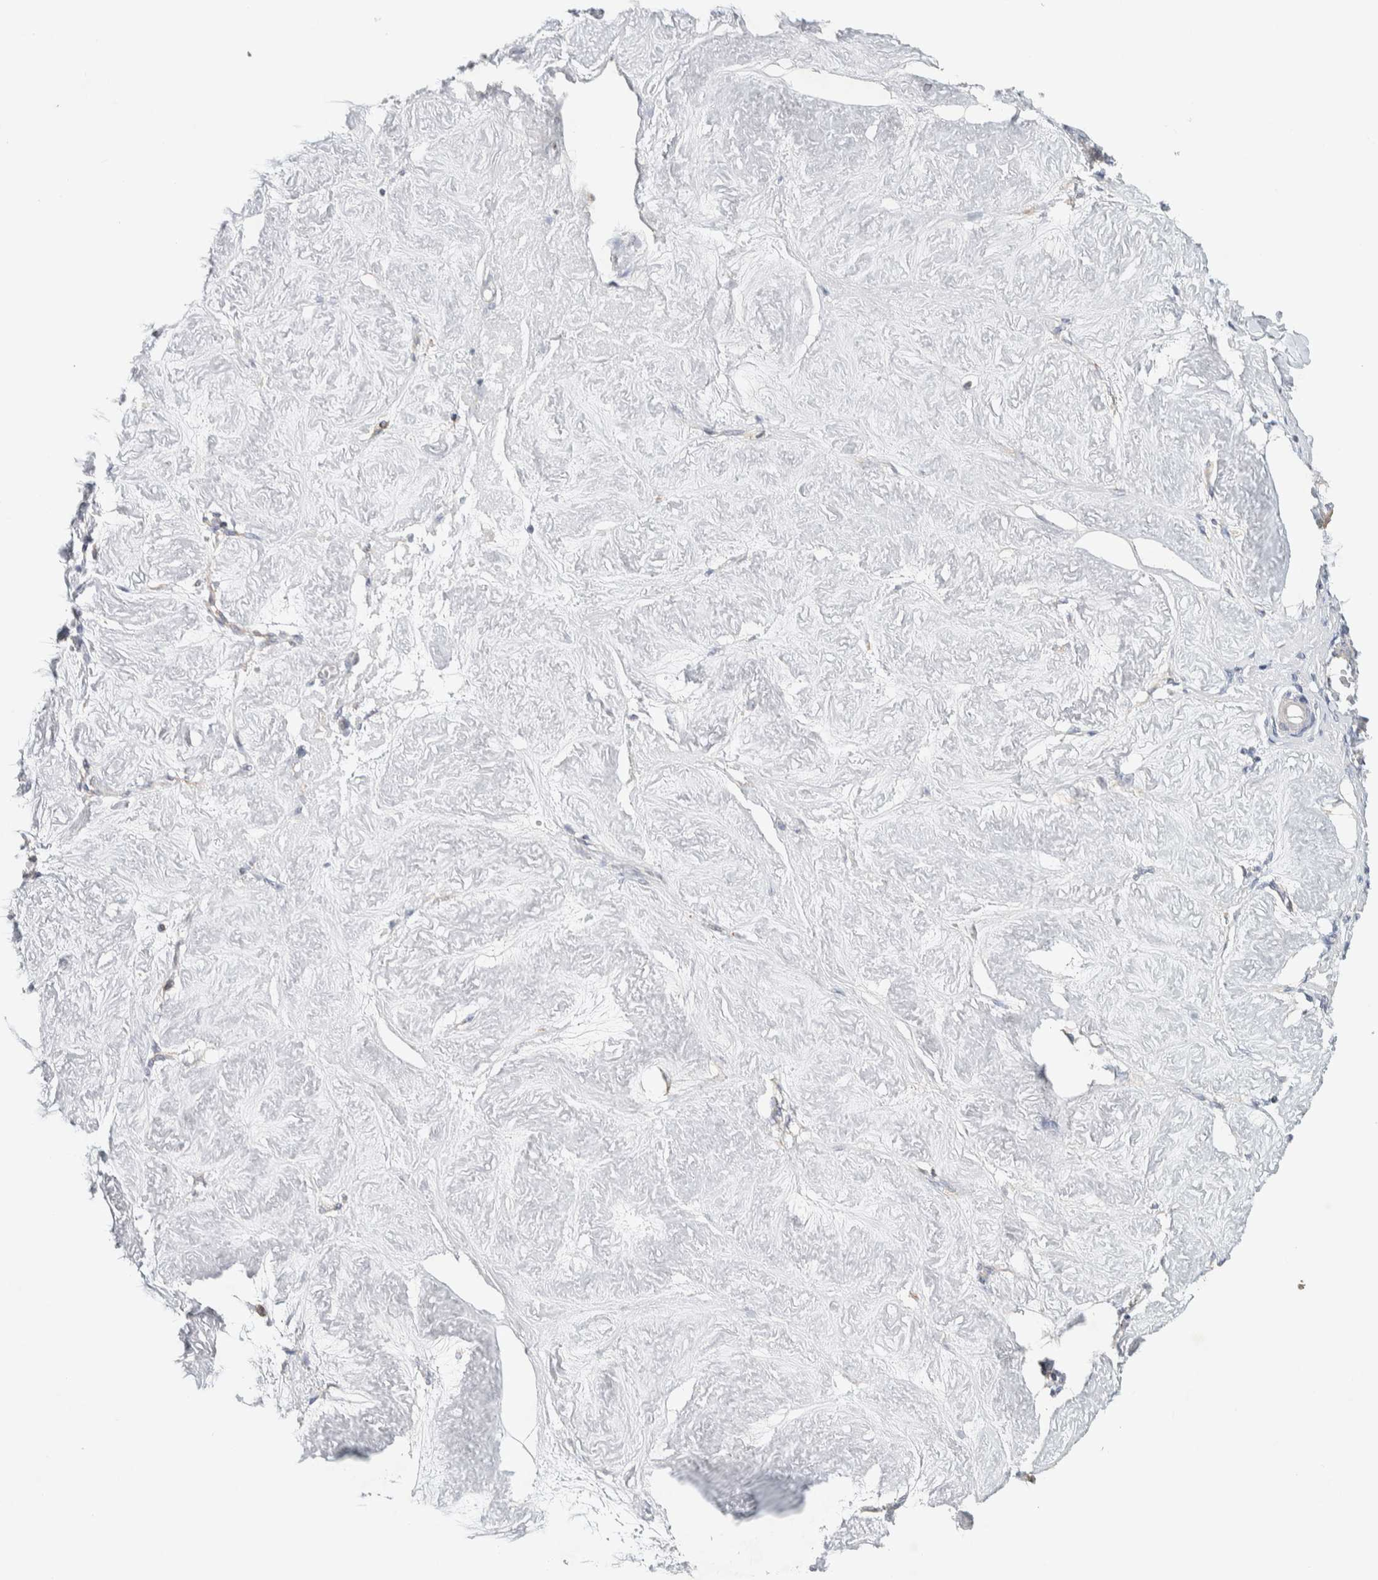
{"staining": {"intensity": "weak", "quantity": ">75%", "location": "cytoplasmic/membranous"}, "tissue": "adipose tissue", "cell_type": "Adipocytes", "image_type": "normal", "snomed": [{"axis": "morphology", "description": "Normal tissue, NOS"}, {"axis": "topography", "description": "Vascular tissue"}, {"axis": "topography", "description": "Fallopian tube"}, {"axis": "topography", "description": "Ovary"}], "caption": "This image reveals benign adipose tissue stained with immunohistochemistry (IHC) to label a protein in brown. The cytoplasmic/membranous of adipocytes show weak positivity for the protein. Nuclei are counter-stained blue.", "gene": "ADCY8", "patient": {"sex": "female", "age": 67}}